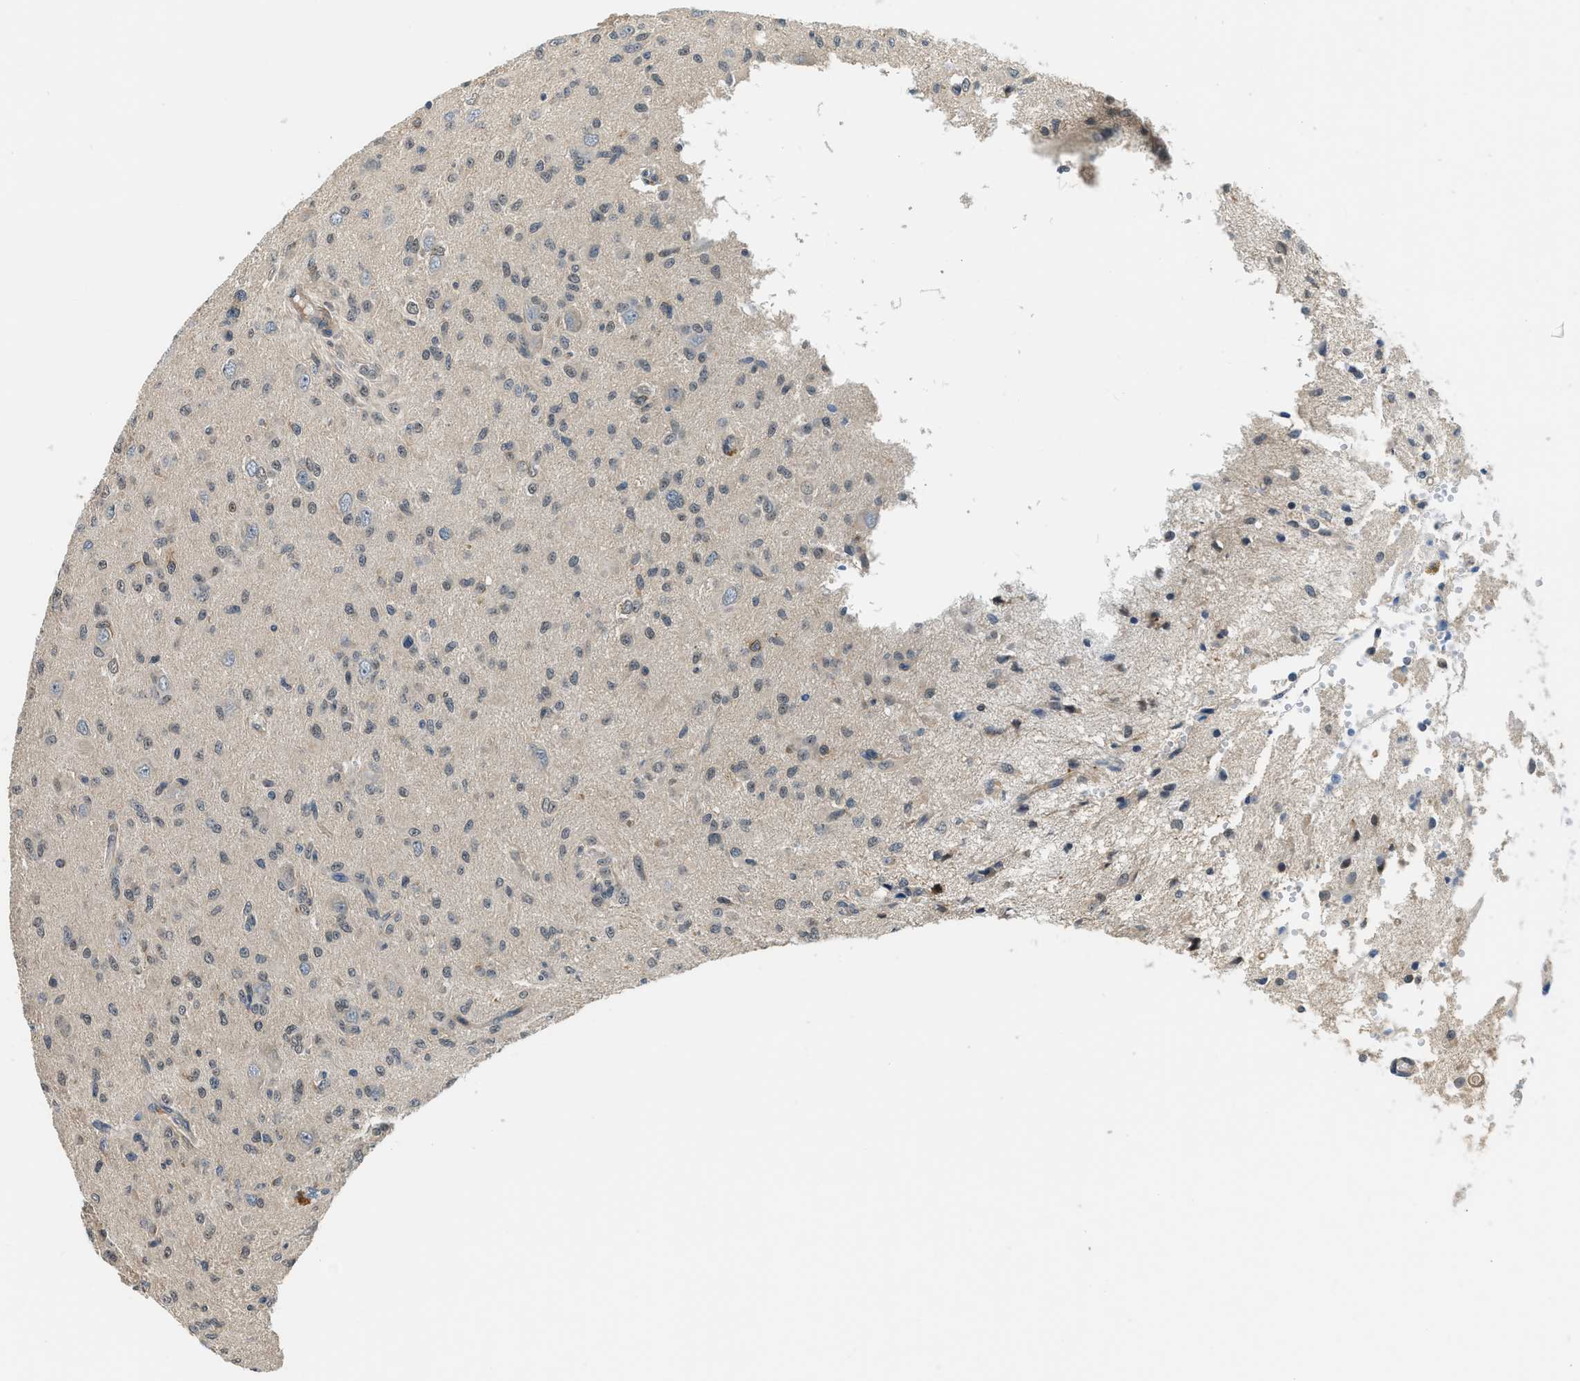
{"staining": {"intensity": "weak", "quantity": "25%-75%", "location": "cytoplasmic/membranous,nuclear"}, "tissue": "glioma", "cell_type": "Tumor cells", "image_type": "cancer", "snomed": [{"axis": "morphology", "description": "Glioma, malignant, High grade"}, {"axis": "topography", "description": "Brain"}], "caption": "A high-resolution histopathology image shows immunohistochemistry staining of glioma, which exhibits weak cytoplasmic/membranous and nuclear positivity in about 25%-75% of tumor cells.", "gene": "CBLB", "patient": {"sex": "female", "age": 59}}